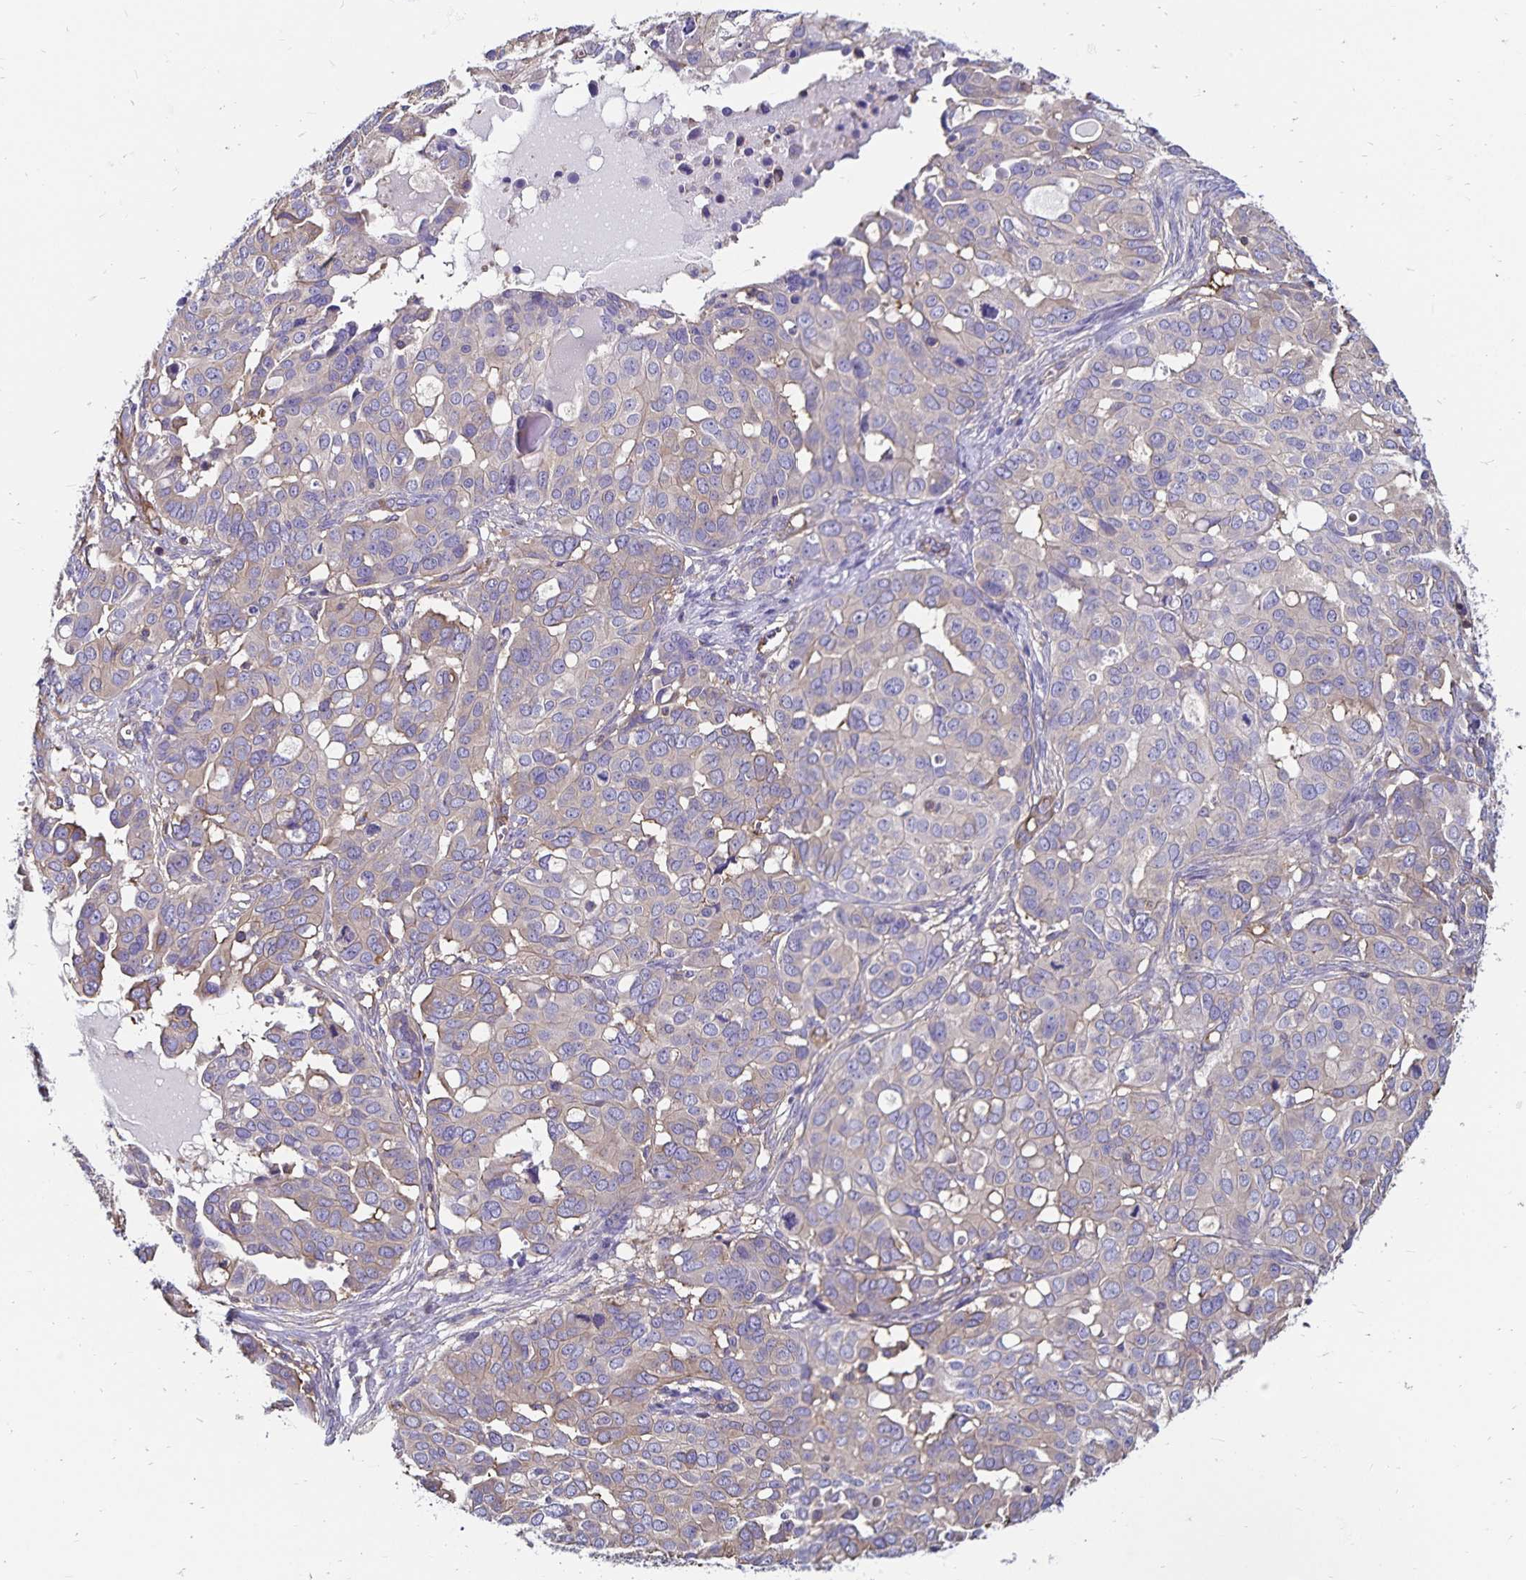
{"staining": {"intensity": "negative", "quantity": "none", "location": "none"}, "tissue": "ovarian cancer", "cell_type": "Tumor cells", "image_type": "cancer", "snomed": [{"axis": "morphology", "description": "Carcinoma, endometroid"}, {"axis": "topography", "description": "Ovary"}], "caption": "The image demonstrates no staining of tumor cells in ovarian cancer (endometroid carcinoma).", "gene": "RPRML", "patient": {"sex": "female", "age": 78}}